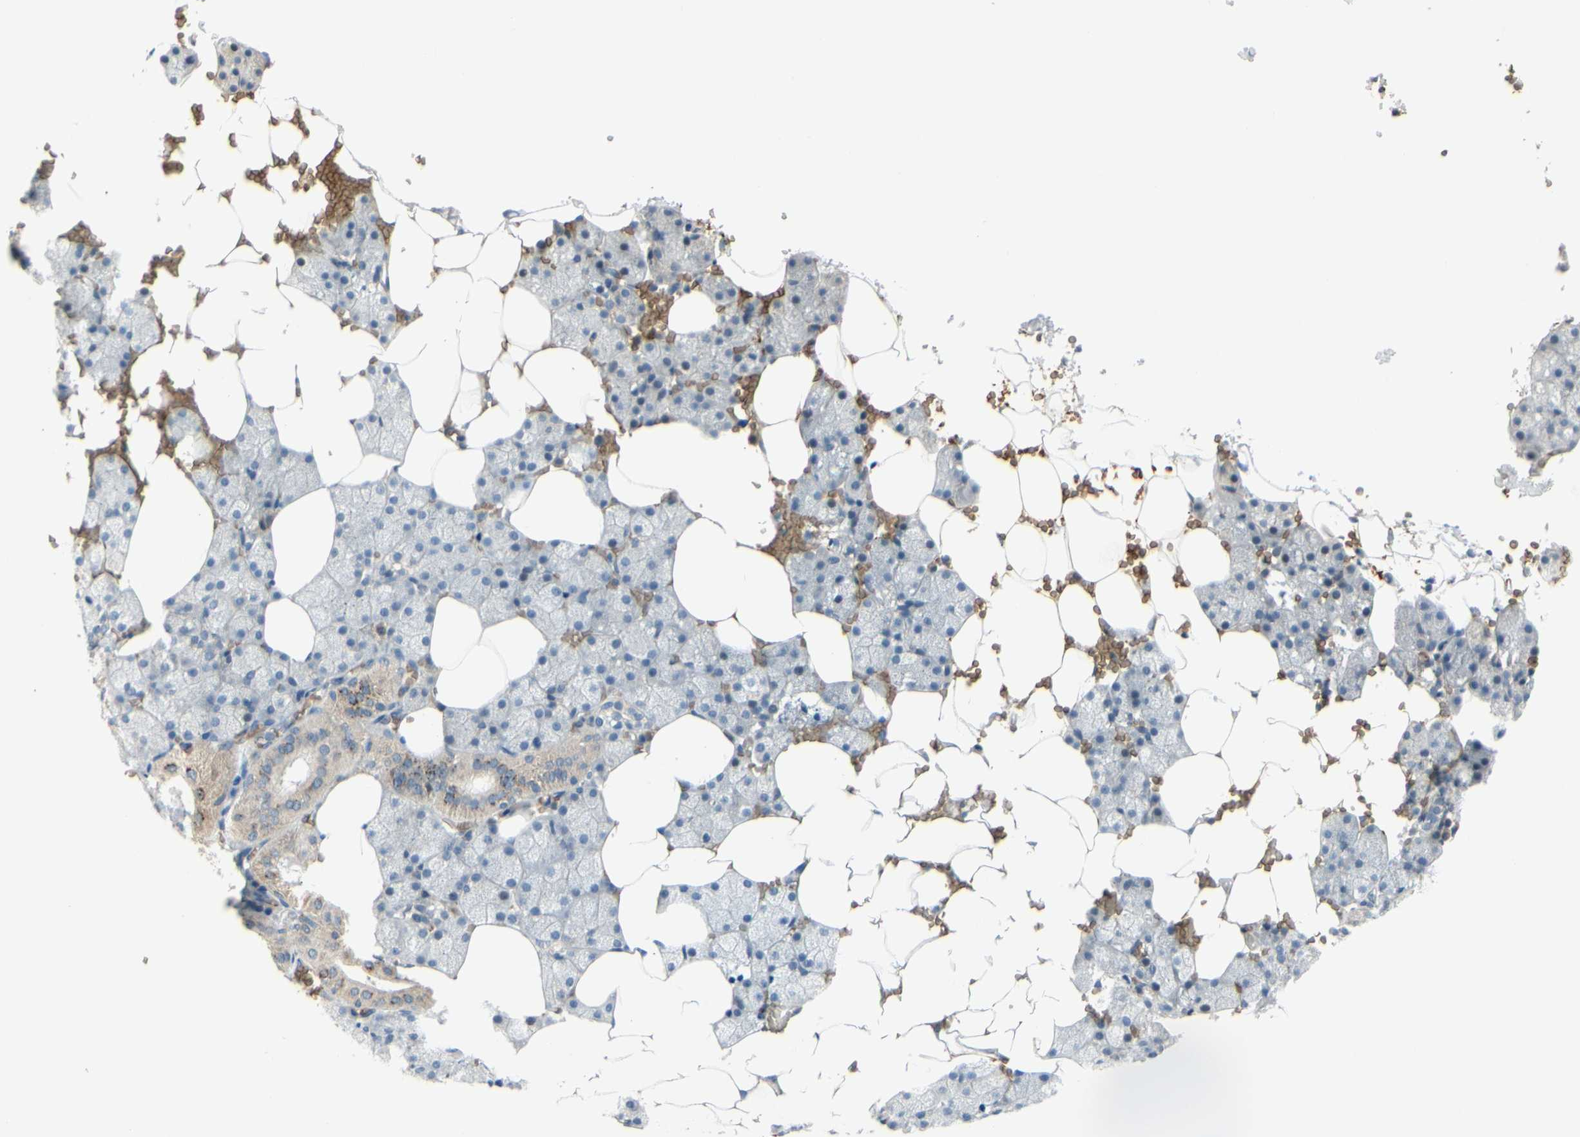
{"staining": {"intensity": "weak", "quantity": "<25%", "location": "cytoplasmic/membranous"}, "tissue": "salivary gland", "cell_type": "Glandular cells", "image_type": "normal", "snomed": [{"axis": "morphology", "description": "Normal tissue, NOS"}, {"axis": "topography", "description": "Salivary gland"}], "caption": "DAB immunohistochemical staining of normal salivary gland reveals no significant staining in glandular cells.", "gene": "GYPC", "patient": {"sex": "male", "age": 62}}